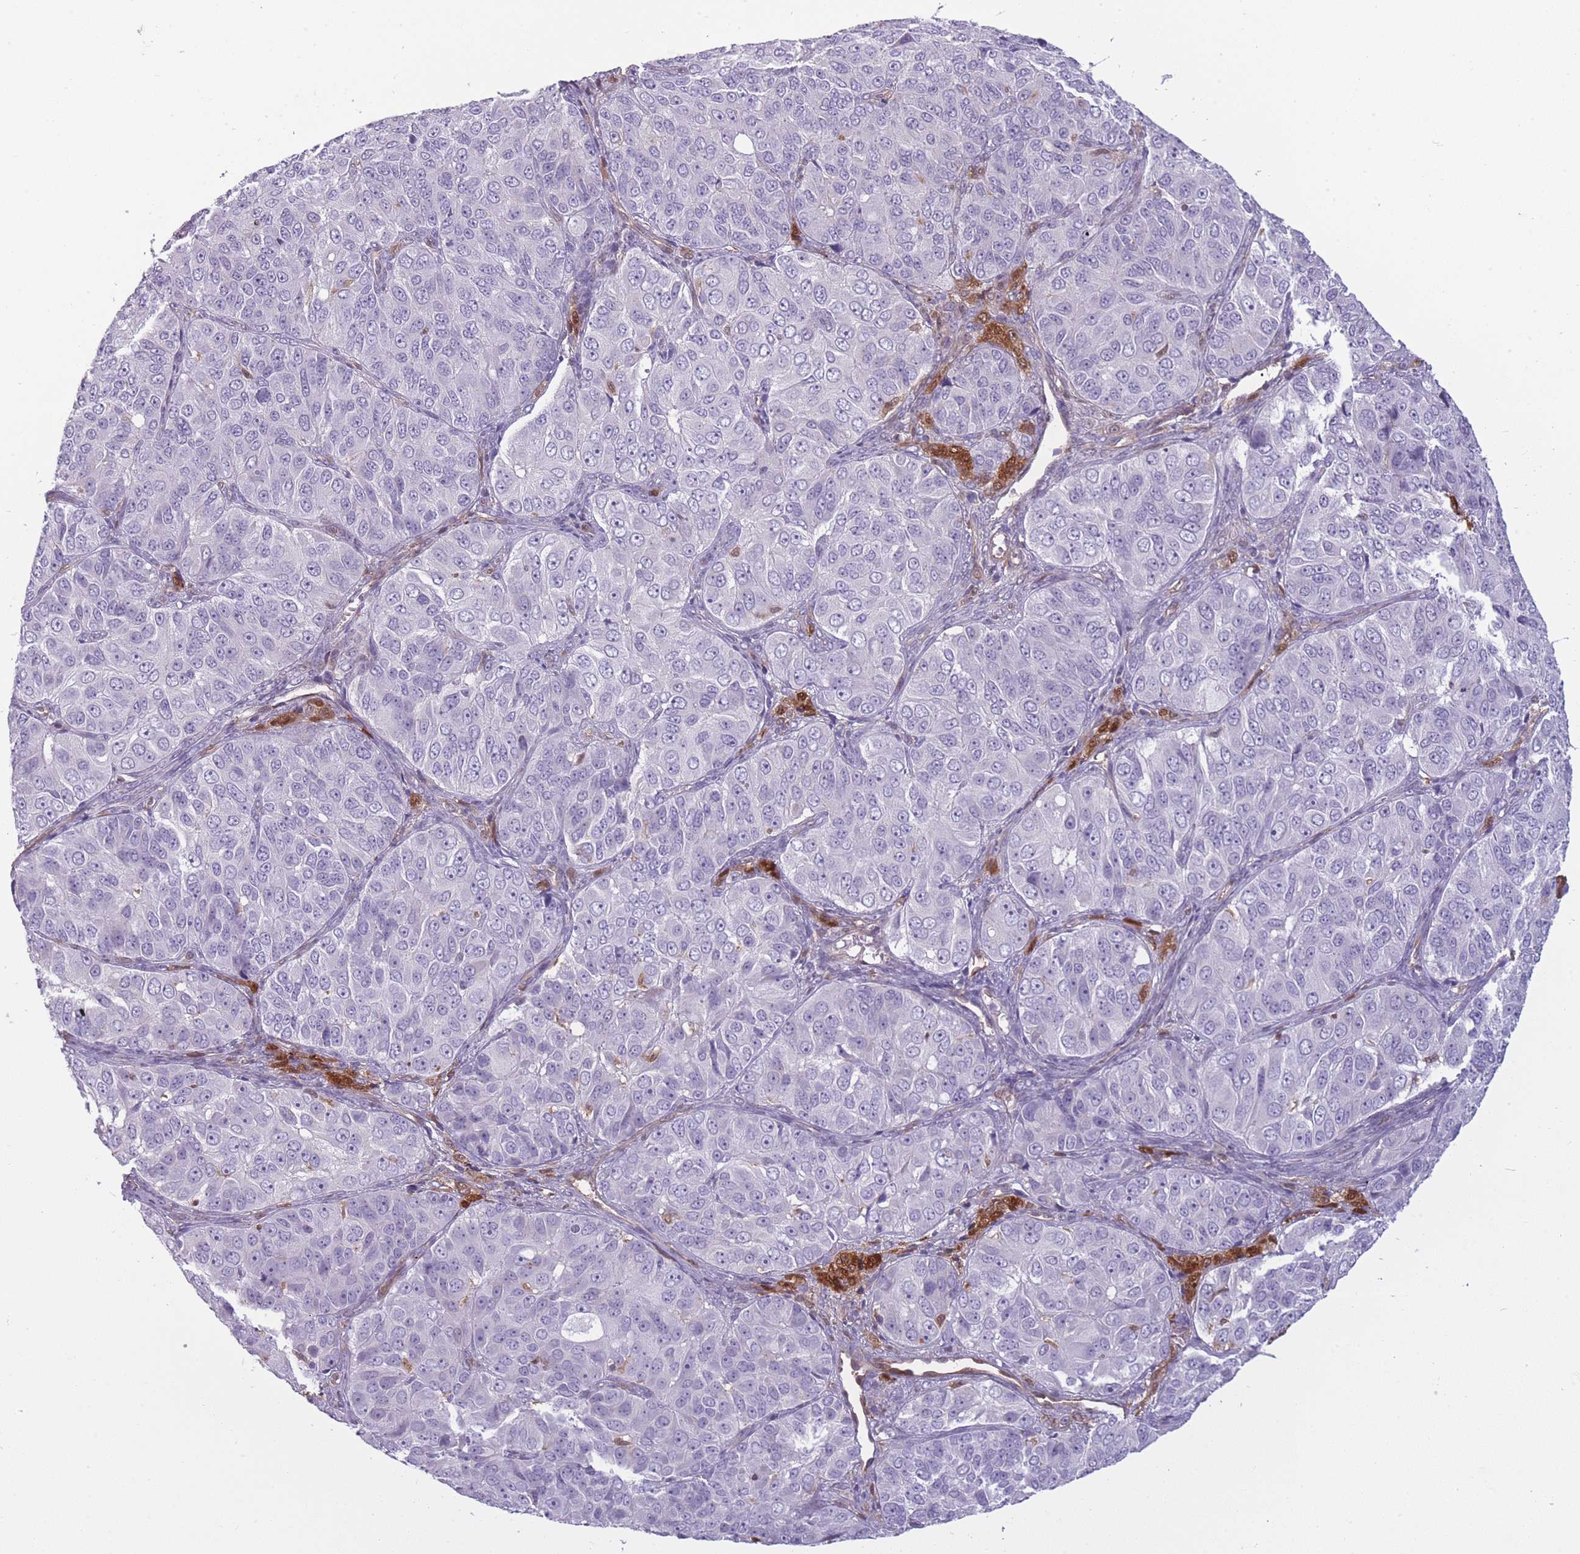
{"staining": {"intensity": "negative", "quantity": "none", "location": "none"}, "tissue": "ovarian cancer", "cell_type": "Tumor cells", "image_type": "cancer", "snomed": [{"axis": "morphology", "description": "Carcinoma, endometroid"}, {"axis": "topography", "description": "Ovary"}], "caption": "This is an immunohistochemistry (IHC) photomicrograph of endometroid carcinoma (ovarian). There is no staining in tumor cells.", "gene": "LGALS9", "patient": {"sex": "female", "age": 51}}